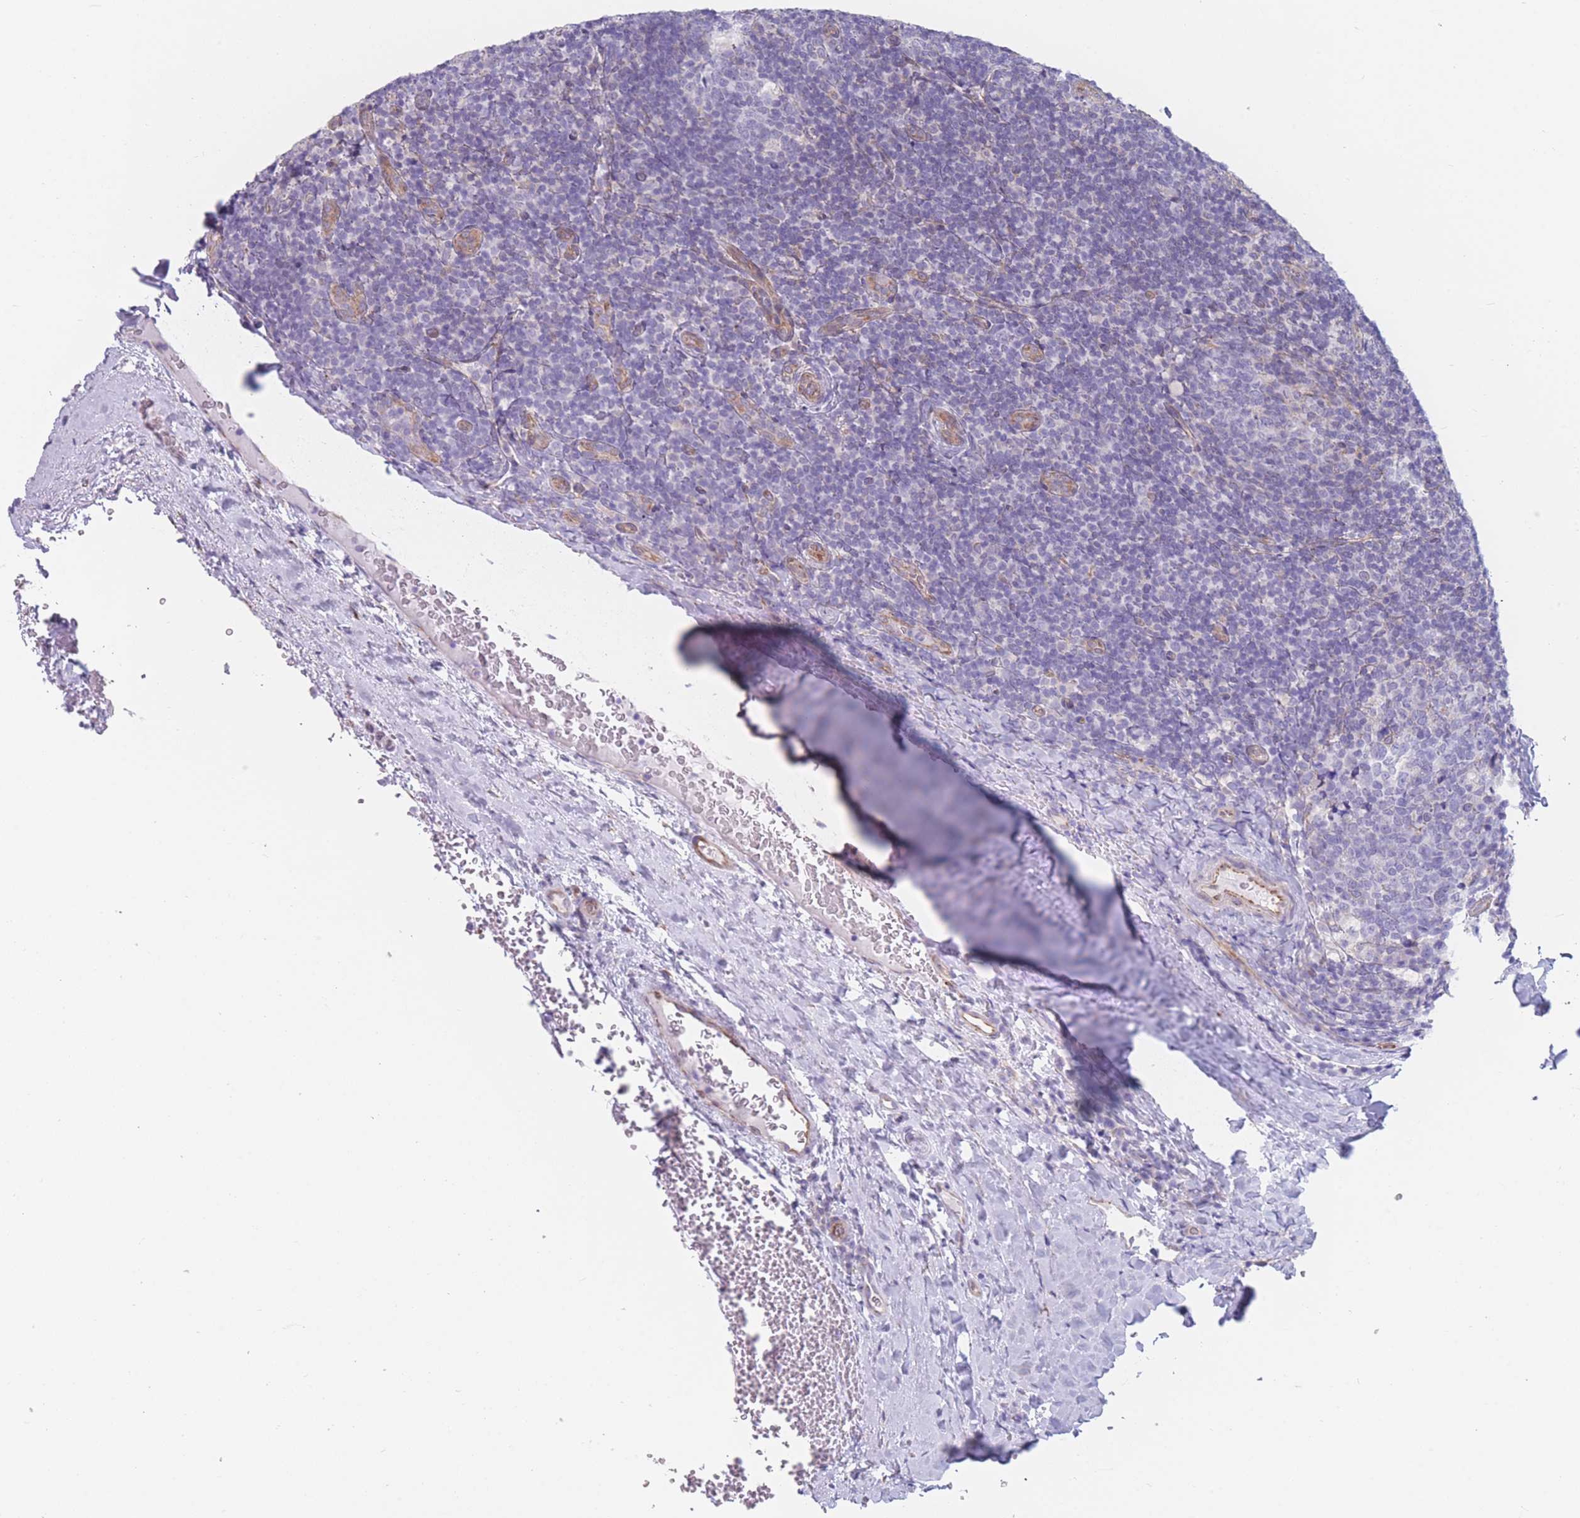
{"staining": {"intensity": "negative", "quantity": "none", "location": "none"}, "tissue": "tonsil", "cell_type": "Germinal center cells", "image_type": "normal", "snomed": [{"axis": "morphology", "description": "Normal tissue, NOS"}, {"axis": "topography", "description": "Tonsil"}], "caption": "DAB immunohistochemical staining of benign human tonsil shows no significant positivity in germinal center cells.", "gene": "AK9", "patient": {"sex": "male", "age": 17}}